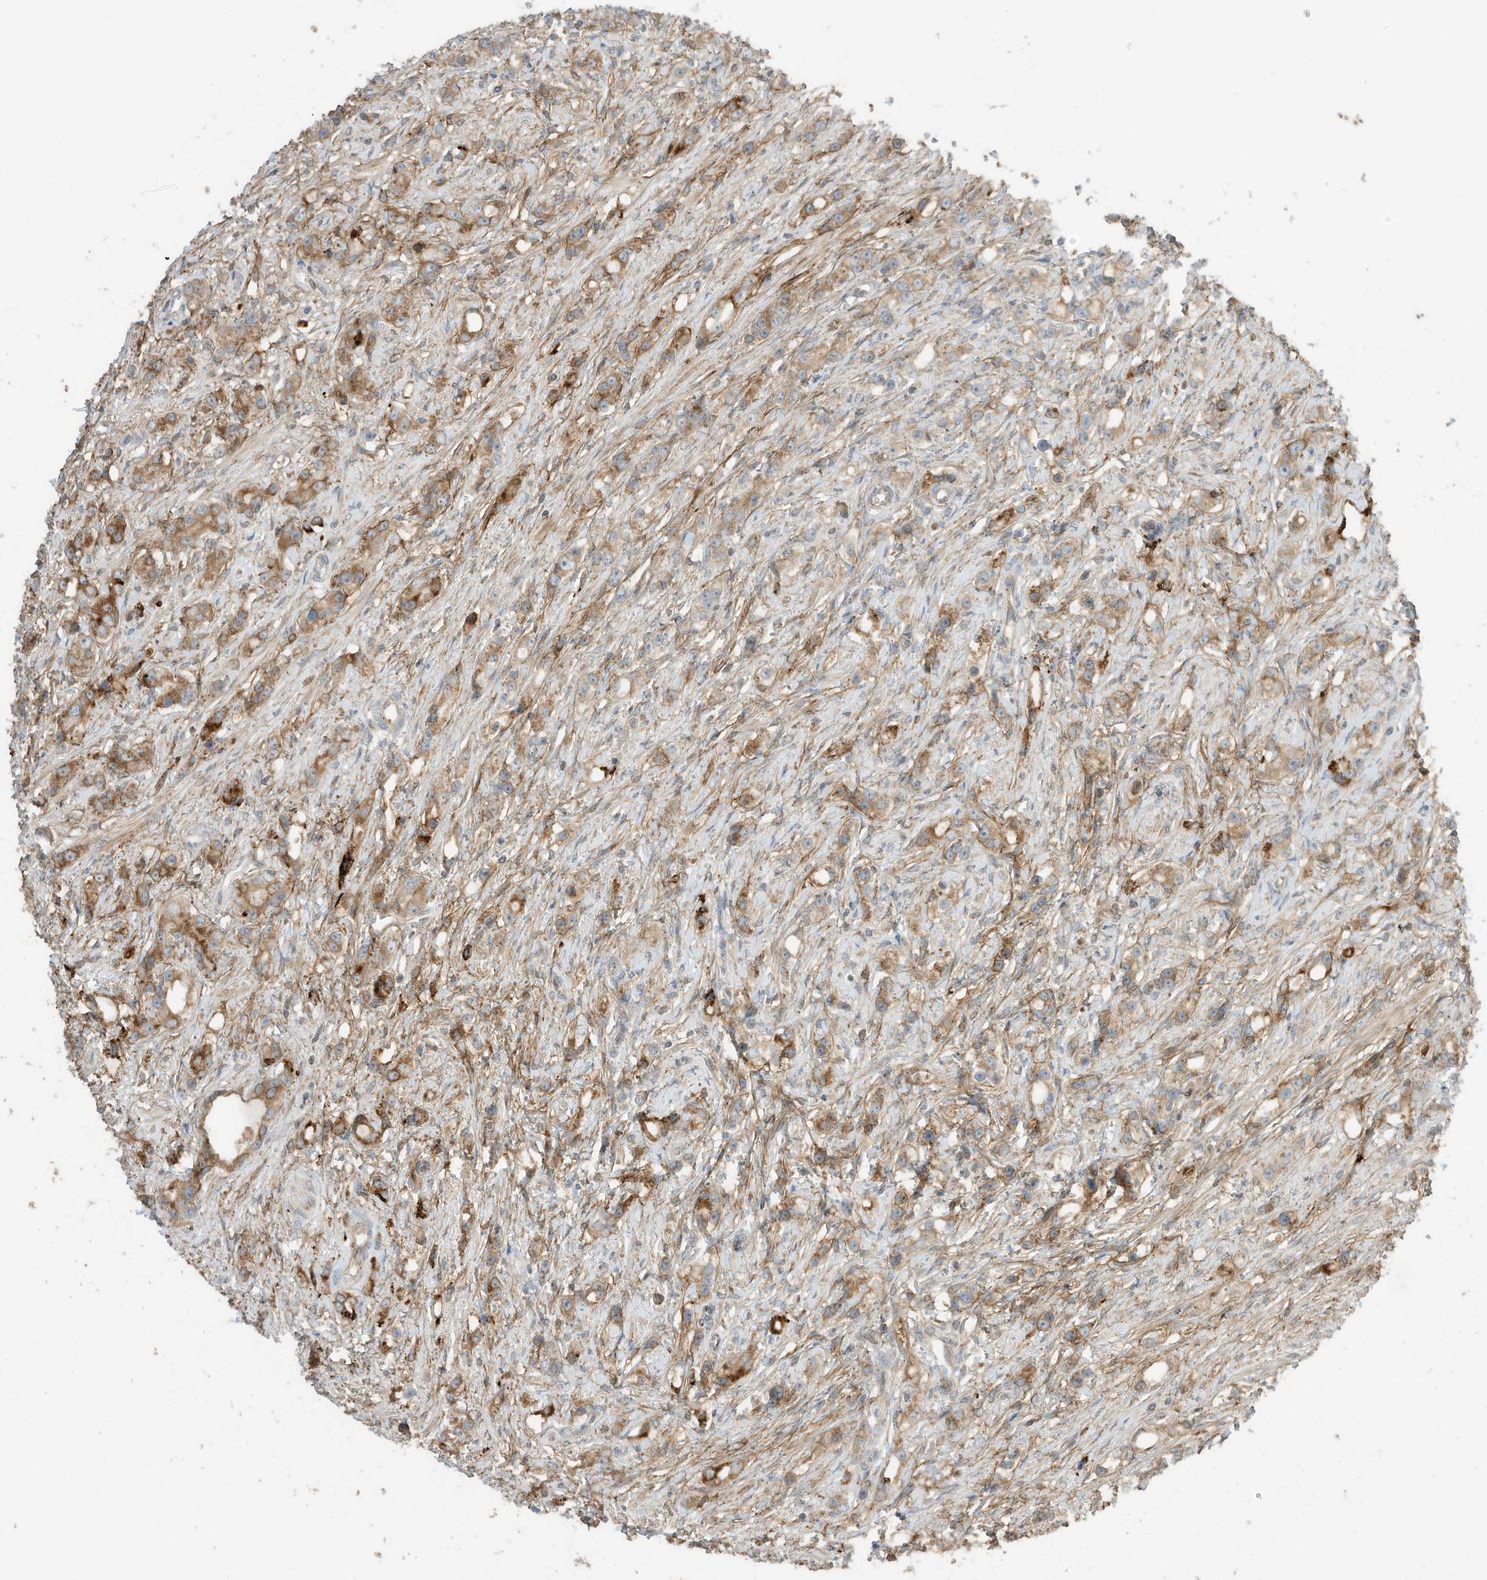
{"staining": {"intensity": "moderate", "quantity": ">75%", "location": "cytoplasmic/membranous"}, "tissue": "prostate cancer", "cell_type": "Tumor cells", "image_type": "cancer", "snomed": [{"axis": "morphology", "description": "Adenocarcinoma, High grade"}, {"axis": "topography", "description": "Prostate"}], "caption": "High-grade adenocarcinoma (prostate) stained with a protein marker exhibits moderate staining in tumor cells.", "gene": "TRNAU1AP", "patient": {"sex": "male", "age": 63}}